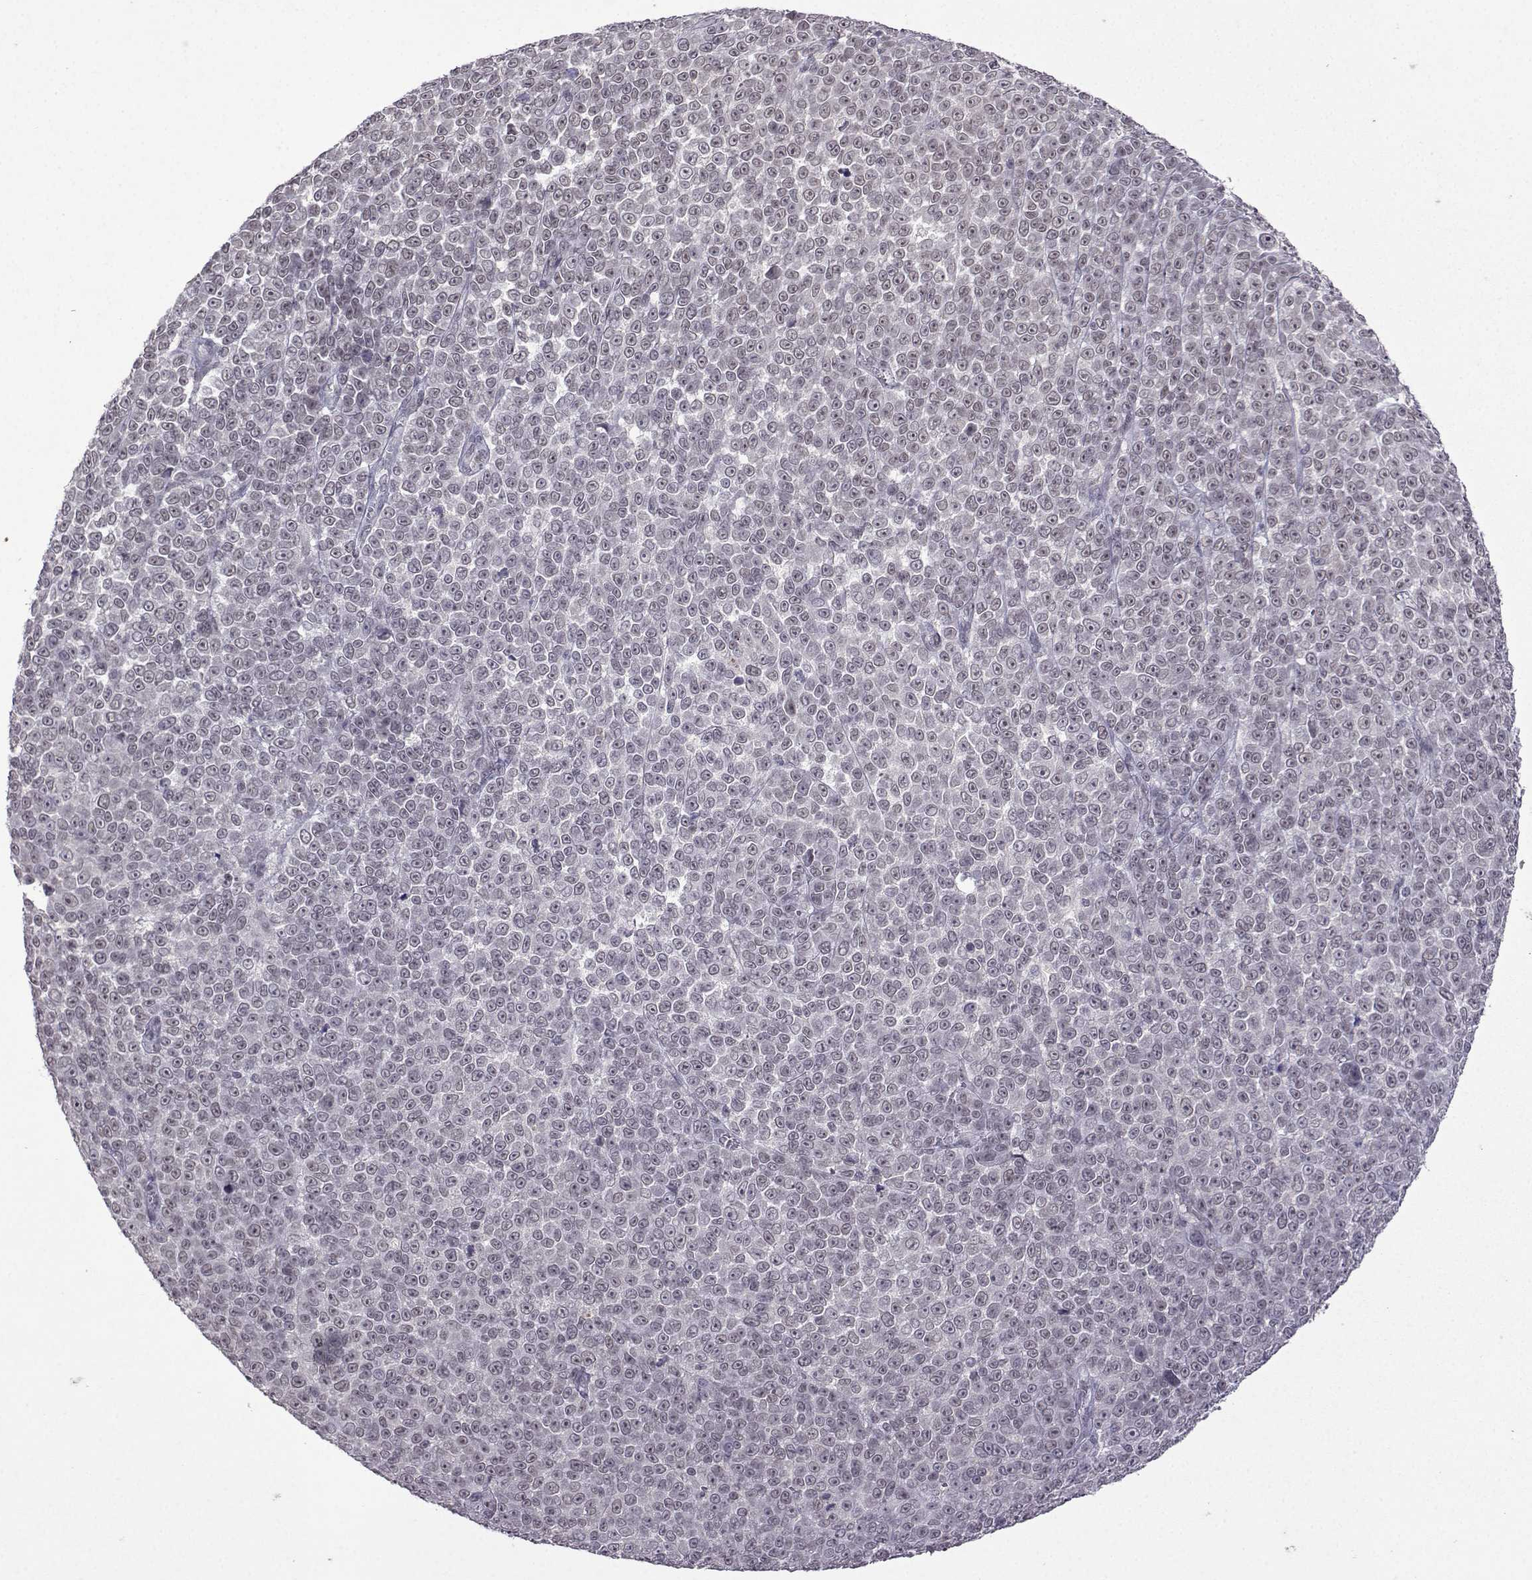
{"staining": {"intensity": "negative", "quantity": "none", "location": "none"}, "tissue": "melanoma", "cell_type": "Tumor cells", "image_type": "cancer", "snomed": [{"axis": "morphology", "description": "Malignant melanoma, NOS"}, {"axis": "topography", "description": "Skin"}], "caption": "Immunohistochemistry of melanoma shows no staining in tumor cells.", "gene": "CCL28", "patient": {"sex": "female", "age": 95}}